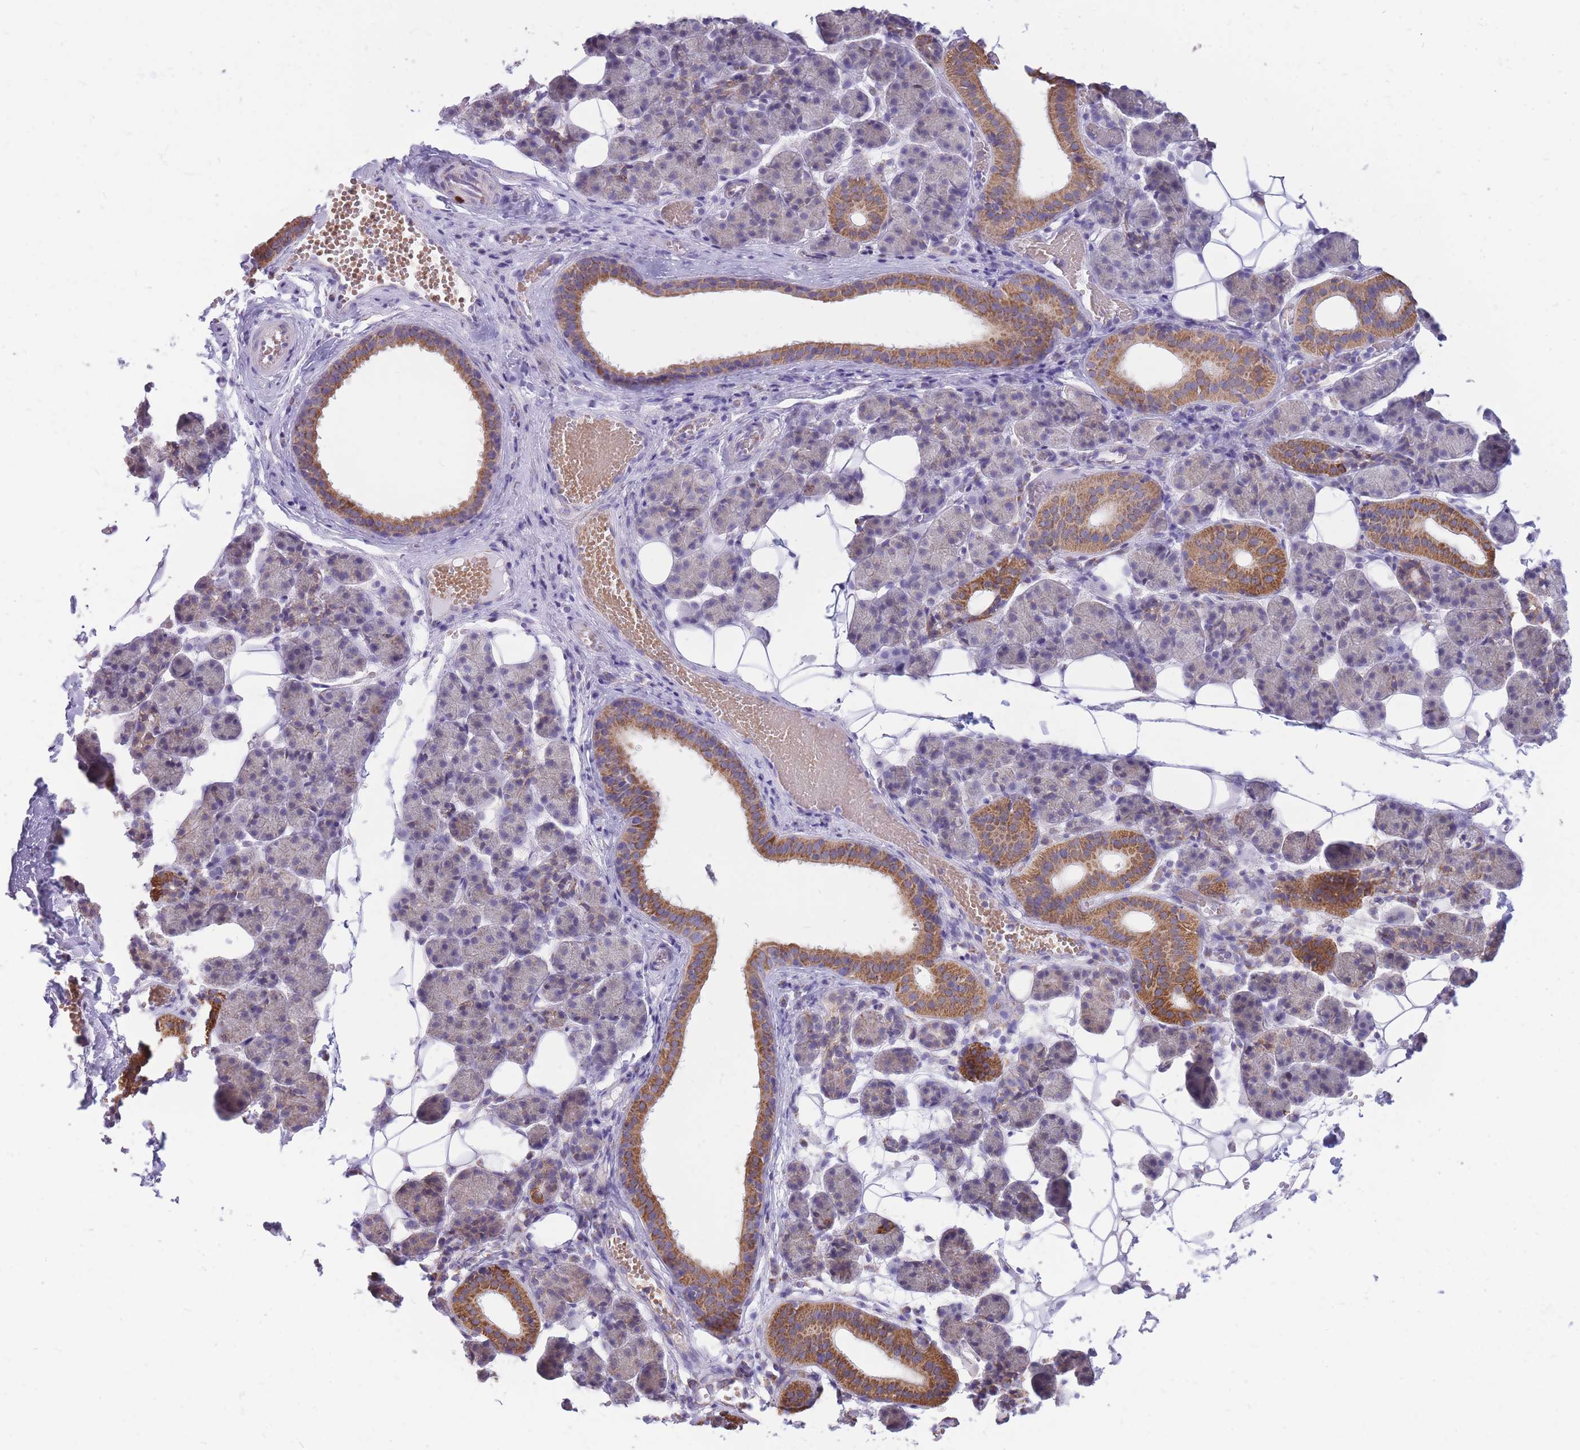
{"staining": {"intensity": "moderate", "quantity": "25%-75%", "location": "cytoplasmic/membranous"}, "tissue": "salivary gland", "cell_type": "Glandular cells", "image_type": "normal", "snomed": [{"axis": "morphology", "description": "Normal tissue, NOS"}, {"axis": "topography", "description": "Salivary gland"}], "caption": "Immunohistochemical staining of unremarkable human salivary gland exhibits 25%-75% levels of moderate cytoplasmic/membranous protein expression in about 25%-75% of glandular cells. (DAB (3,3'-diaminobenzidine) IHC, brown staining for protein, blue staining for nuclei).", "gene": "PCSK1", "patient": {"sex": "female", "age": 33}}